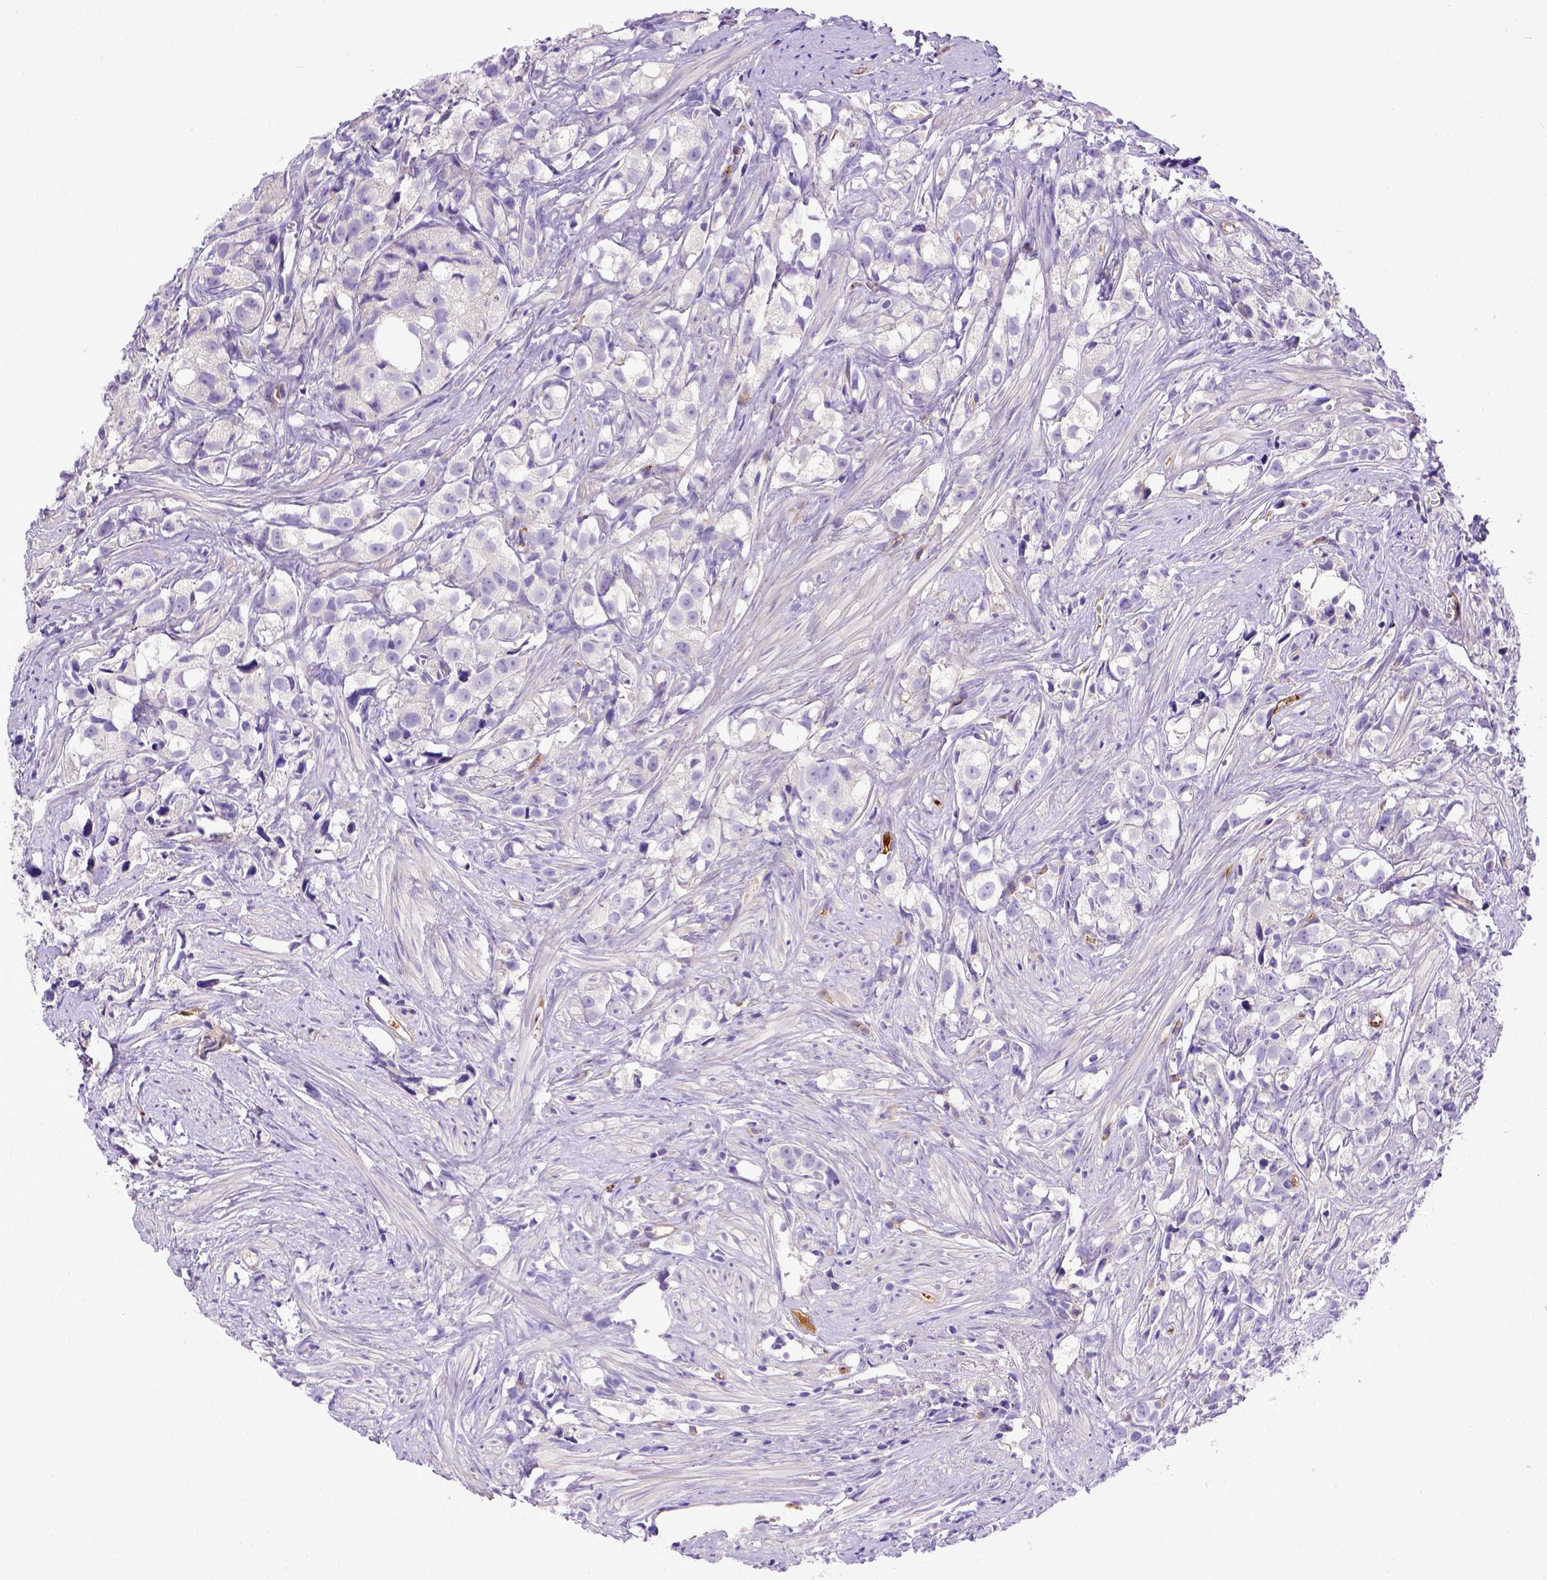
{"staining": {"intensity": "negative", "quantity": "none", "location": "none"}, "tissue": "prostate cancer", "cell_type": "Tumor cells", "image_type": "cancer", "snomed": [{"axis": "morphology", "description": "Adenocarcinoma, High grade"}, {"axis": "topography", "description": "Prostate"}], "caption": "Image shows no significant protein staining in tumor cells of prostate cancer (high-grade adenocarcinoma).", "gene": "CFAP300", "patient": {"sex": "male", "age": 68}}